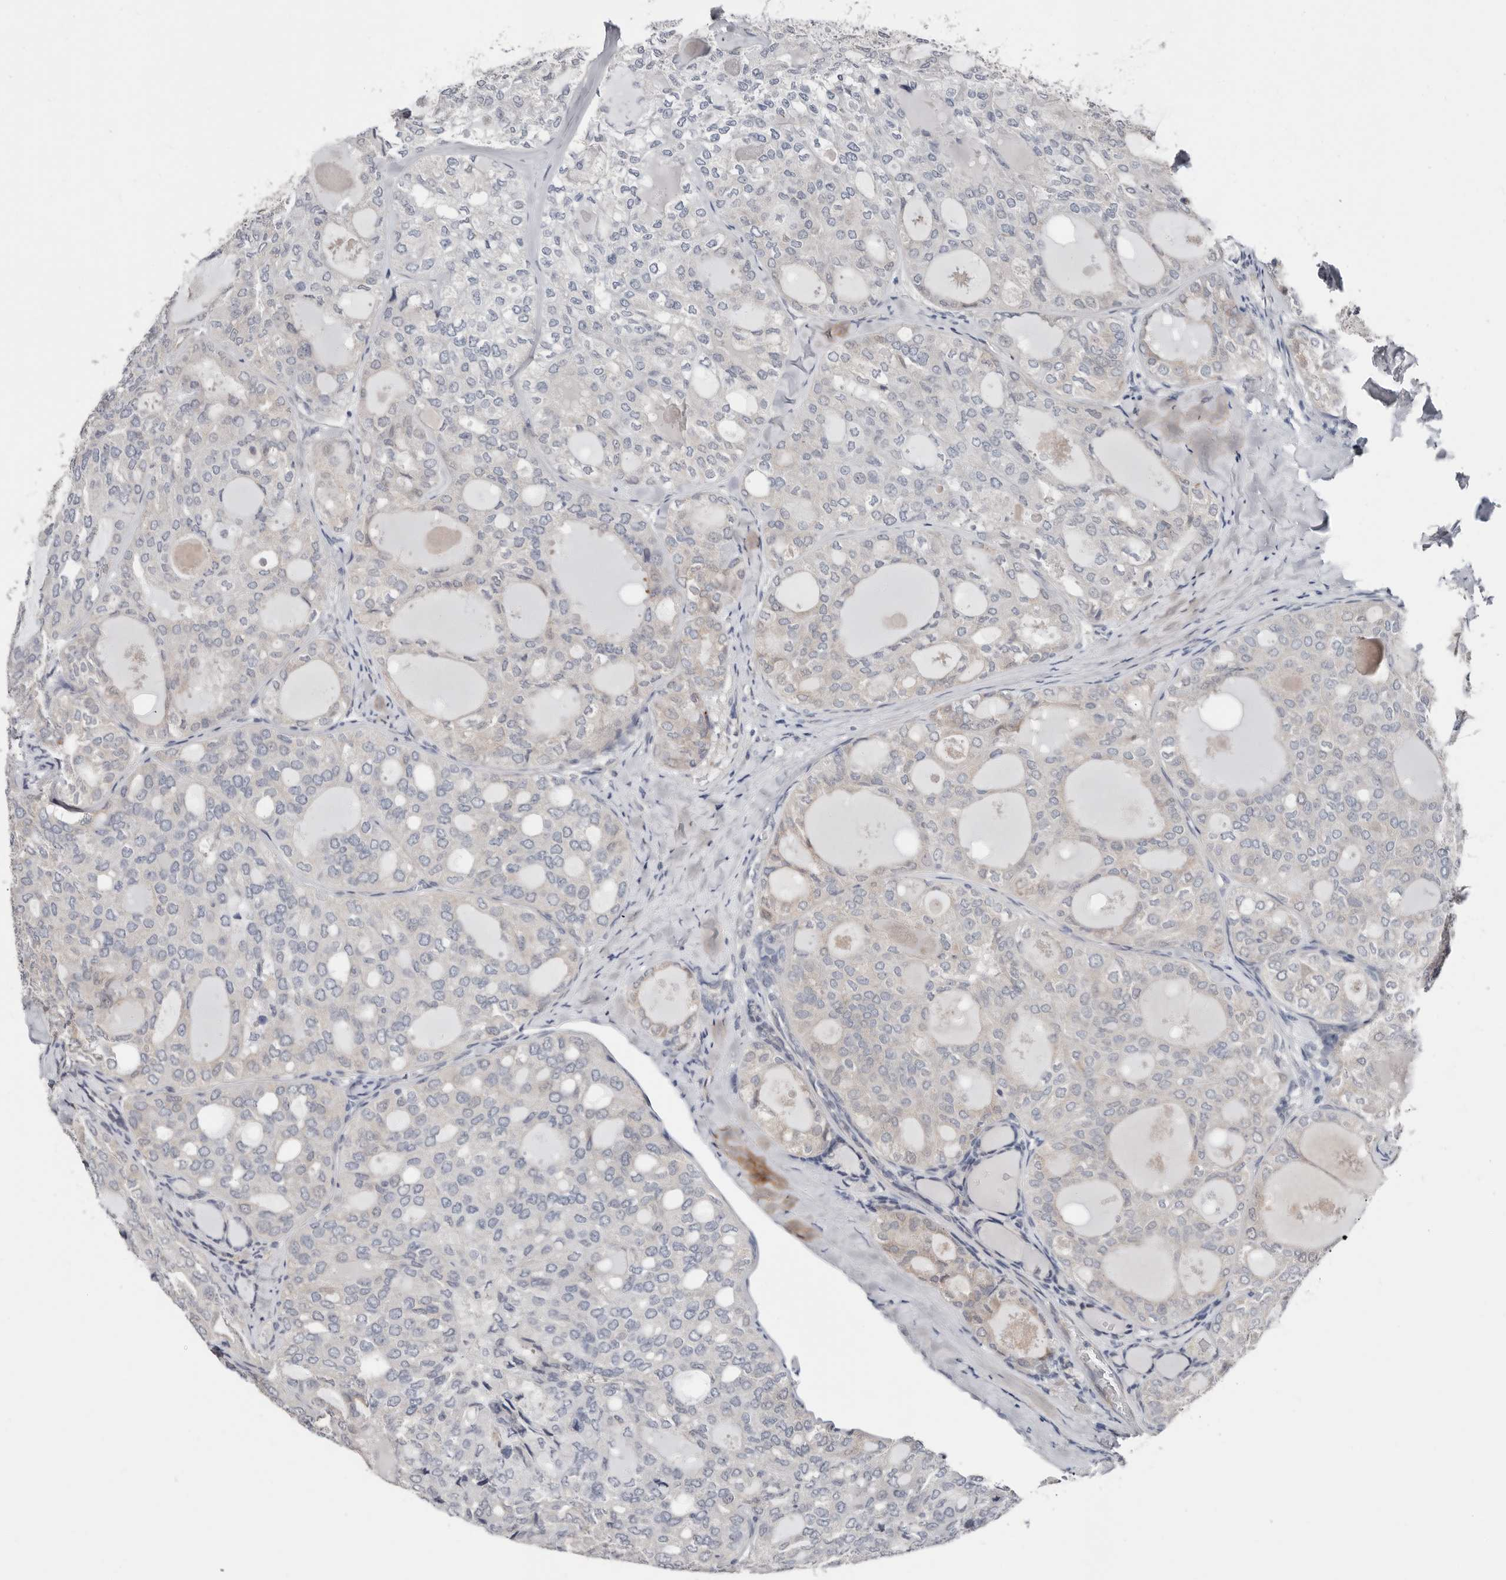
{"staining": {"intensity": "negative", "quantity": "none", "location": "none"}, "tissue": "thyroid cancer", "cell_type": "Tumor cells", "image_type": "cancer", "snomed": [{"axis": "morphology", "description": "Follicular adenoma carcinoma, NOS"}, {"axis": "topography", "description": "Thyroid gland"}], "caption": "IHC micrograph of thyroid cancer (follicular adenoma carcinoma) stained for a protein (brown), which displays no expression in tumor cells. The staining was performed using DAB (3,3'-diaminobenzidine) to visualize the protein expression in brown, while the nuclei were stained in blue with hematoxylin (Magnification: 20x).", "gene": "ASRGL1", "patient": {"sex": "male", "age": 75}}